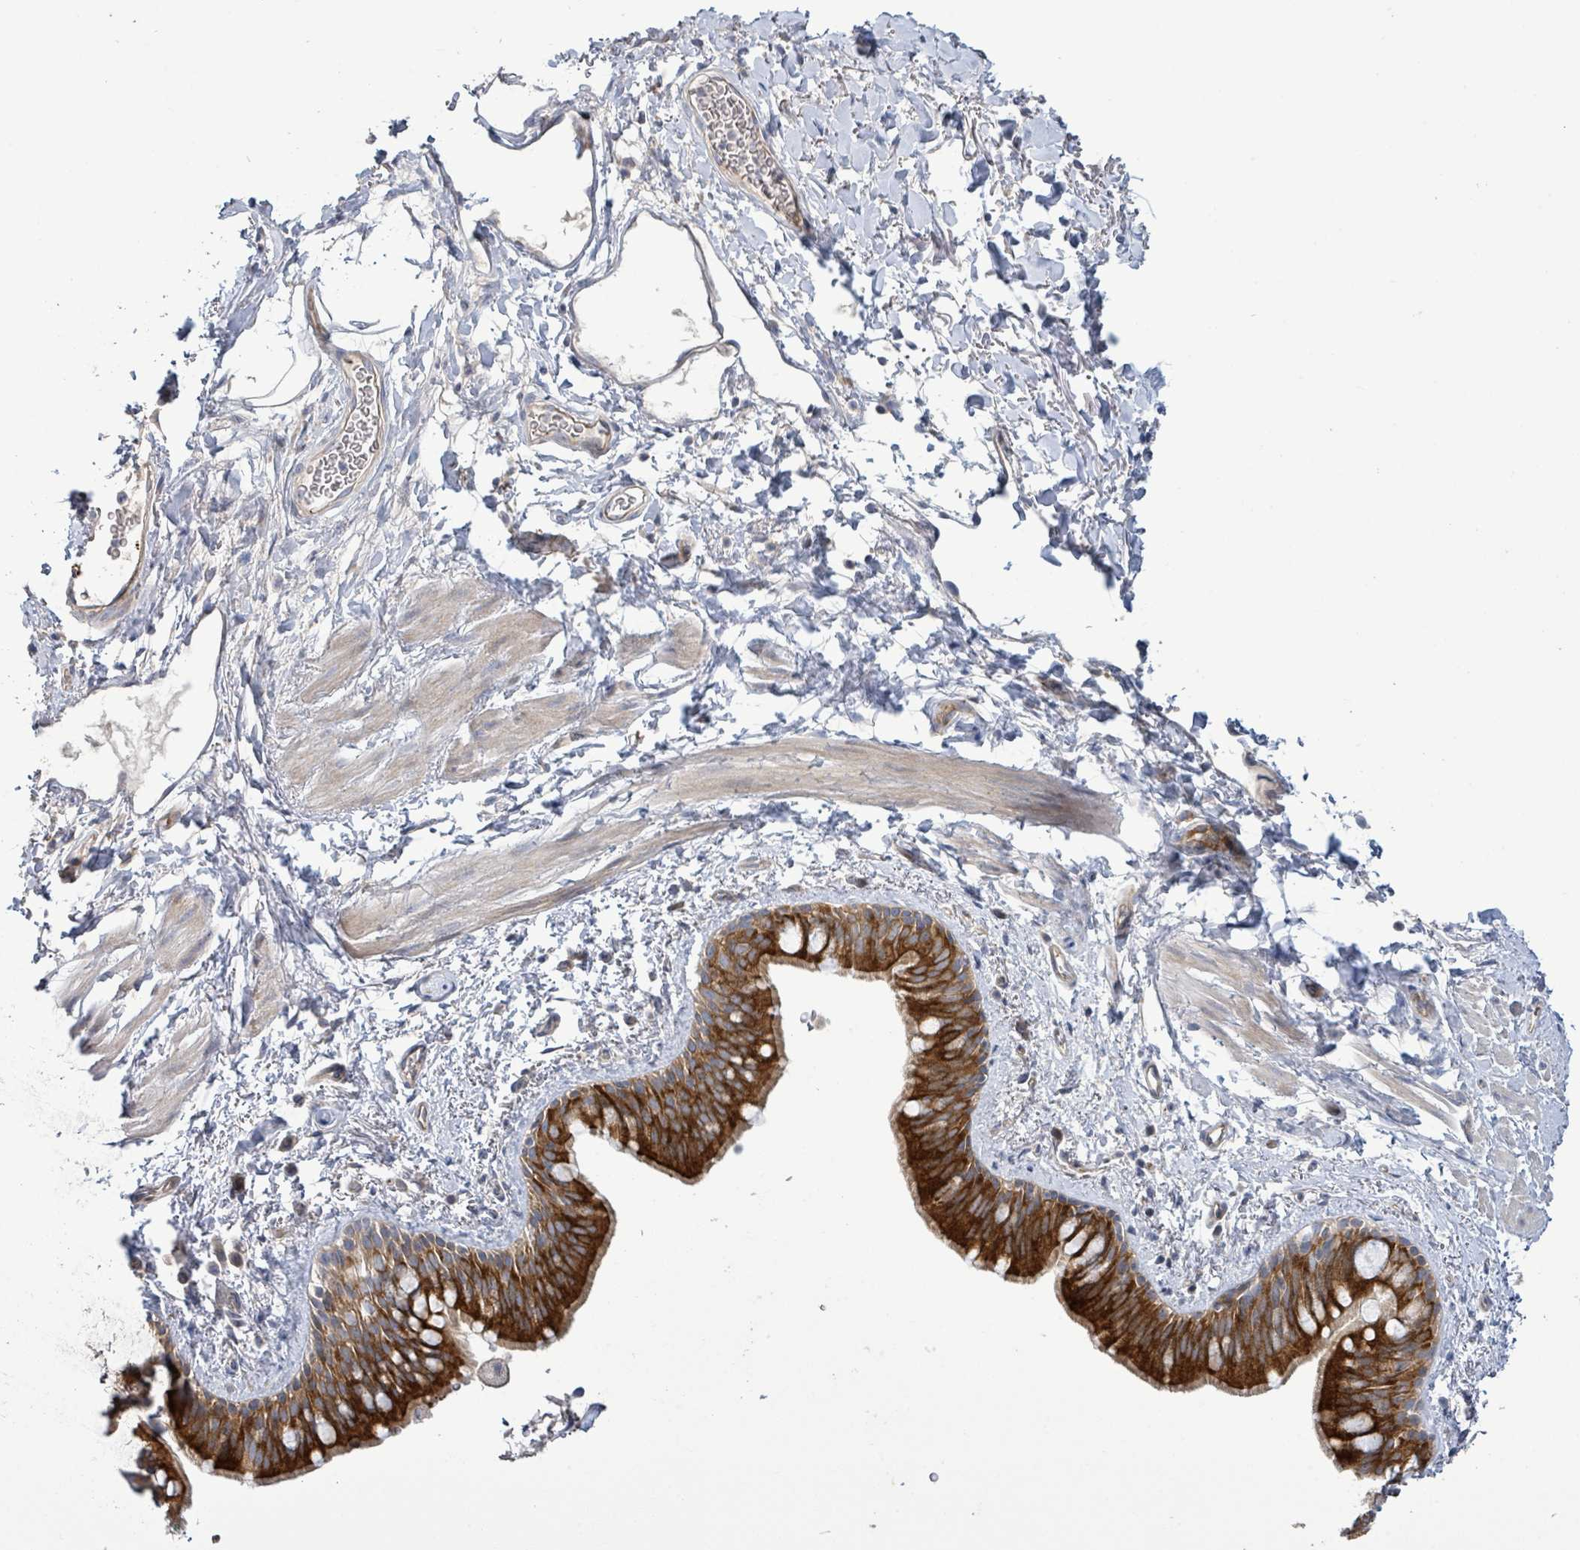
{"staining": {"intensity": "strong", "quantity": ">75%", "location": "cytoplasmic/membranous"}, "tissue": "bronchus", "cell_type": "Respiratory epithelial cells", "image_type": "normal", "snomed": [{"axis": "morphology", "description": "Normal tissue, NOS"}, {"axis": "morphology", "description": "Squamous cell carcinoma, NOS"}, {"axis": "topography", "description": "Bronchus"}, {"axis": "topography", "description": "Lung"}], "caption": "High-power microscopy captured an immunohistochemistry (IHC) photomicrograph of benign bronchus, revealing strong cytoplasmic/membranous positivity in about >75% of respiratory epithelial cells. Immunohistochemistry (ihc) stains the protein of interest in brown and the nuclei are stained blue.", "gene": "LILRA4", "patient": {"sex": "female", "age": 70}}